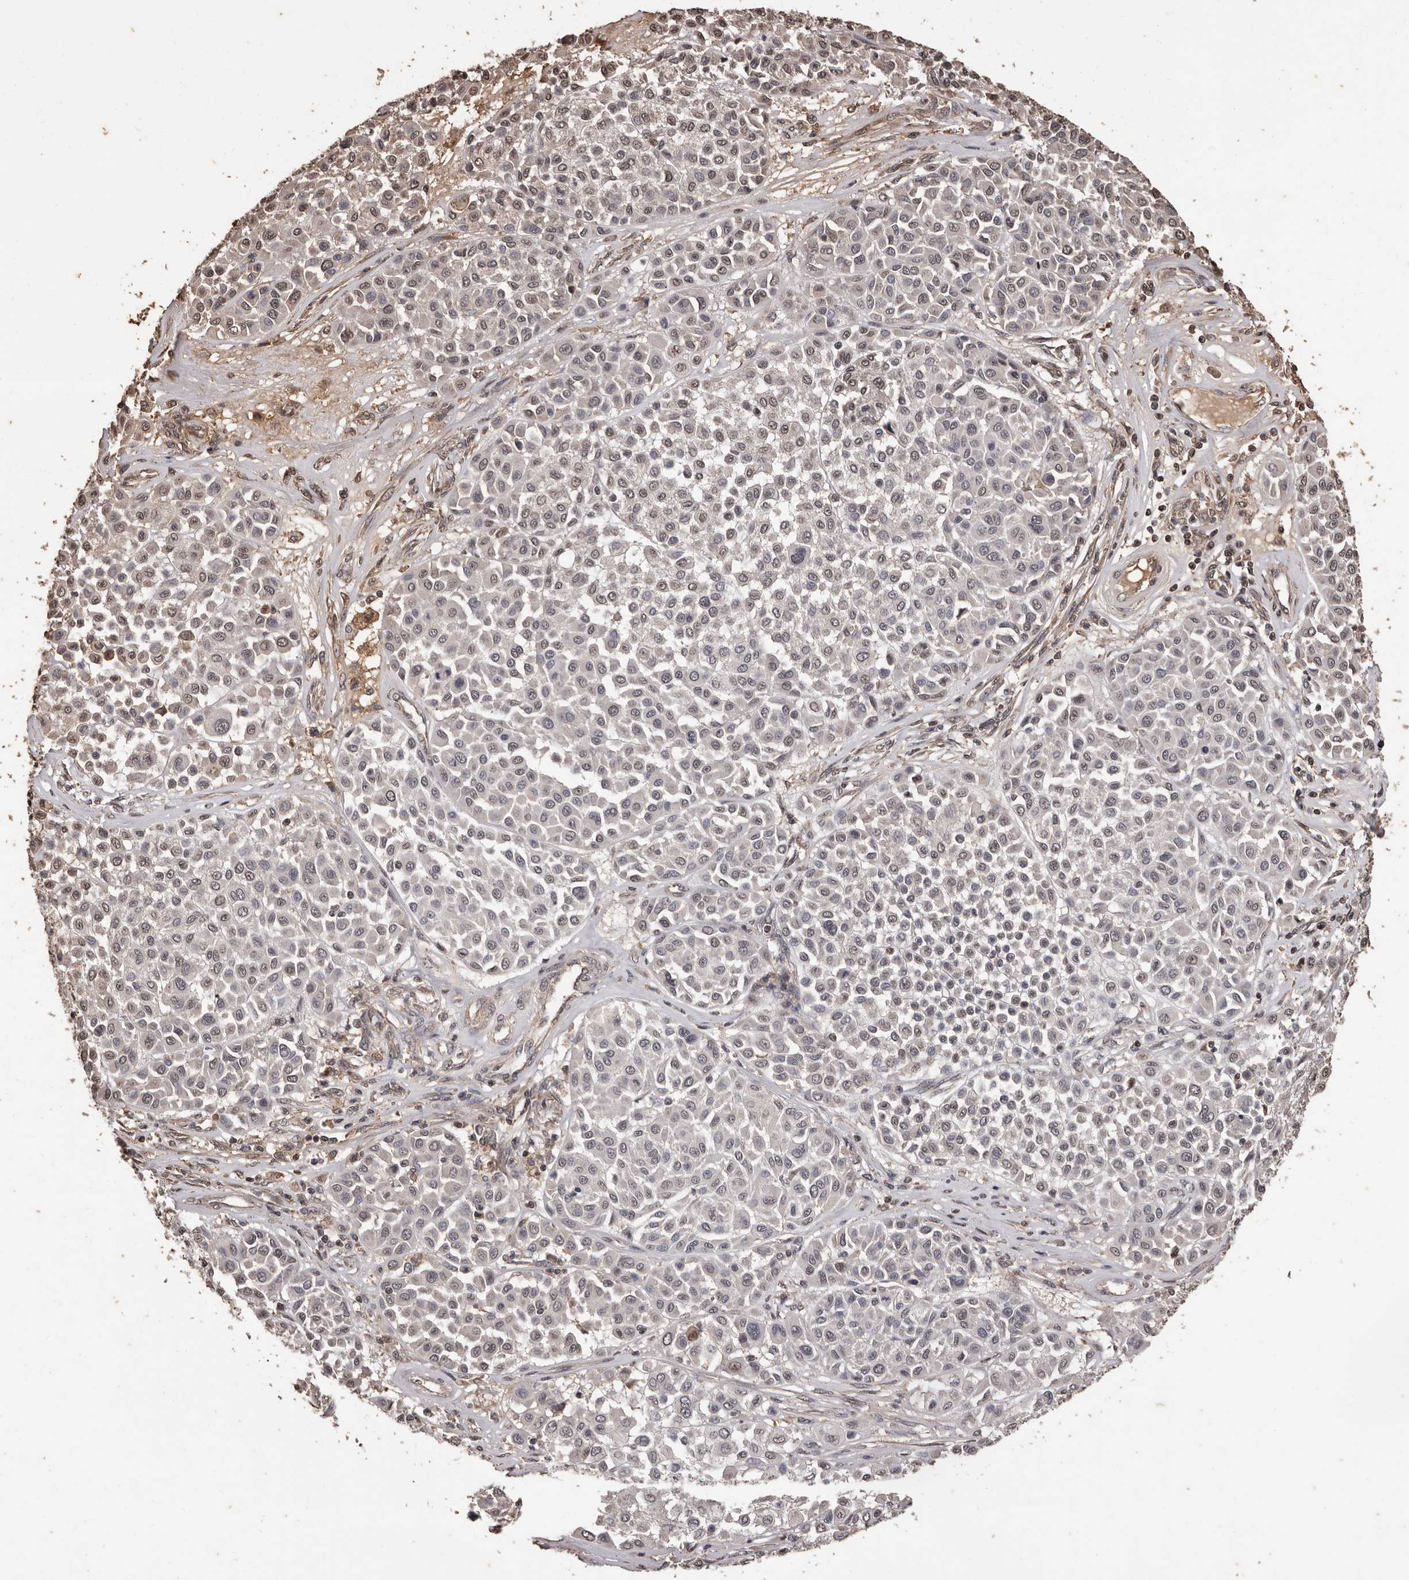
{"staining": {"intensity": "weak", "quantity": "<25%", "location": "nuclear"}, "tissue": "melanoma", "cell_type": "Tumor cells", "image_type": "cancer", "snomed": [{"axis": "morphology", "description": "Malignant melanoma, Metastatic site"}, {"axis": "topography", "description": "Soft tissue"}], "caption": "This is a histopathology image of immunohistochemistry (IHC) staining of malignant melanoma (metastatic site), which shows no staining in tumor cells.", "gene": "NAV1", "patient": {"sex": "male", "age": 41}}